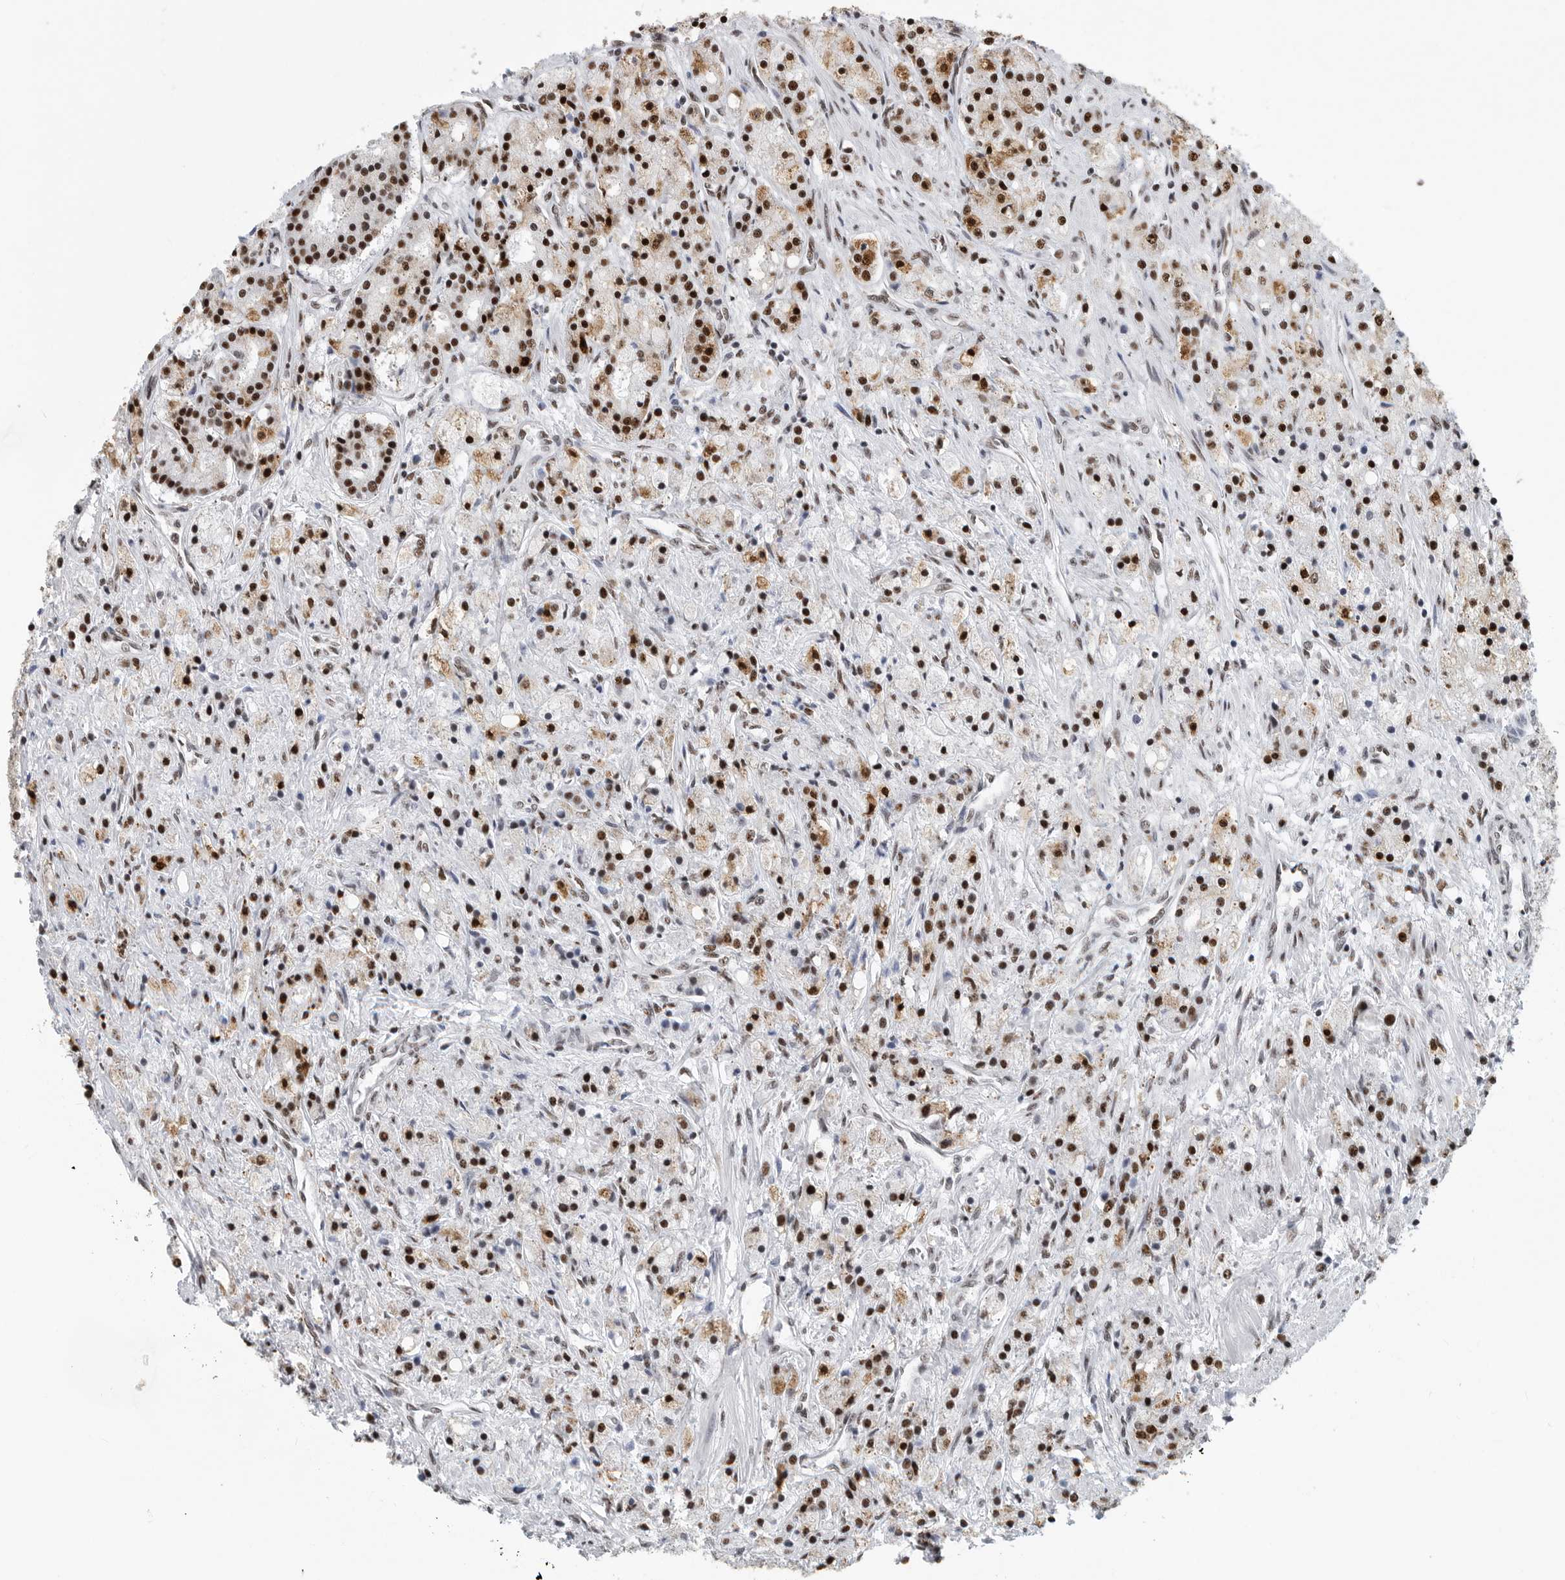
{"staining": {"intensity": "strong", "quantity": ">75%", "location": "nuclear"}, "tissue": "prostate cancer", "cell_type": "Tumor cells", "image_type": "cancer", "snomed": [{"axis": "morphology", "description": "Adenocarcinoma, High grade"}, {"axis": "topography", "description": "Prostate"}], "caption": "Immunohistochemical staining of prostate cancer reveals high levels of strong nuclear staining in approximately >75% of tumor cells.", "gene": "BCLAF1", "patient": {"sex": "male", "age": 60}}